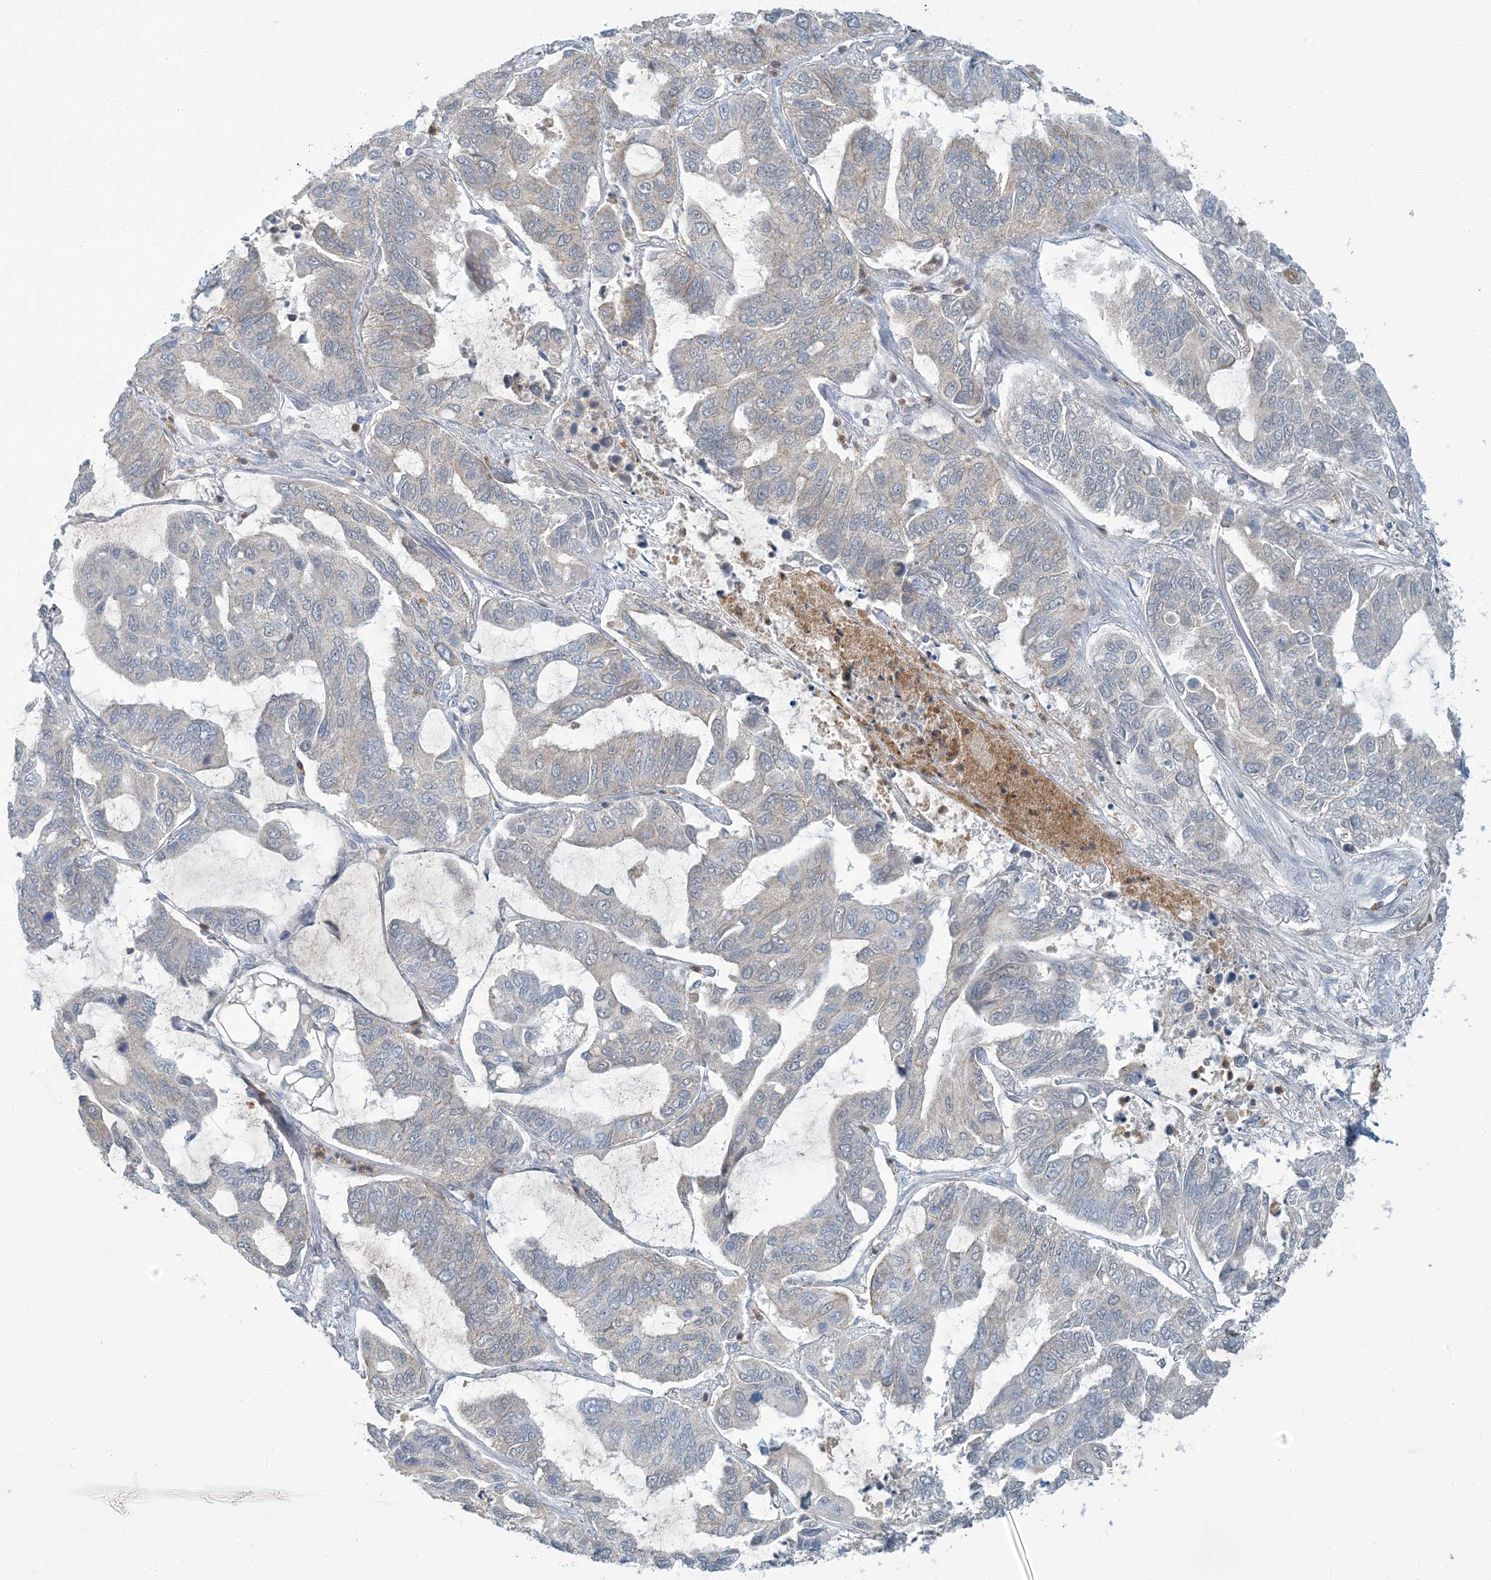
{"staining": {"intensity": "negative", "quantity": "none", "location": "none"}, "tissue": "lung cancer", "cell_type": "Tumor cells", "image_type": "cancer", "snomed": [{"axis": "morphology", "description": "Adenocarcinoma, NOS"}, {"axis": "topography", "description": "Lung"}], "caption": "This is an IHC photomicrograph of adenocarcinoma (lung). There is no staining in tumor cells.", "gene": "EPHA4", "patient": {"sex": "male", "age": 64}}